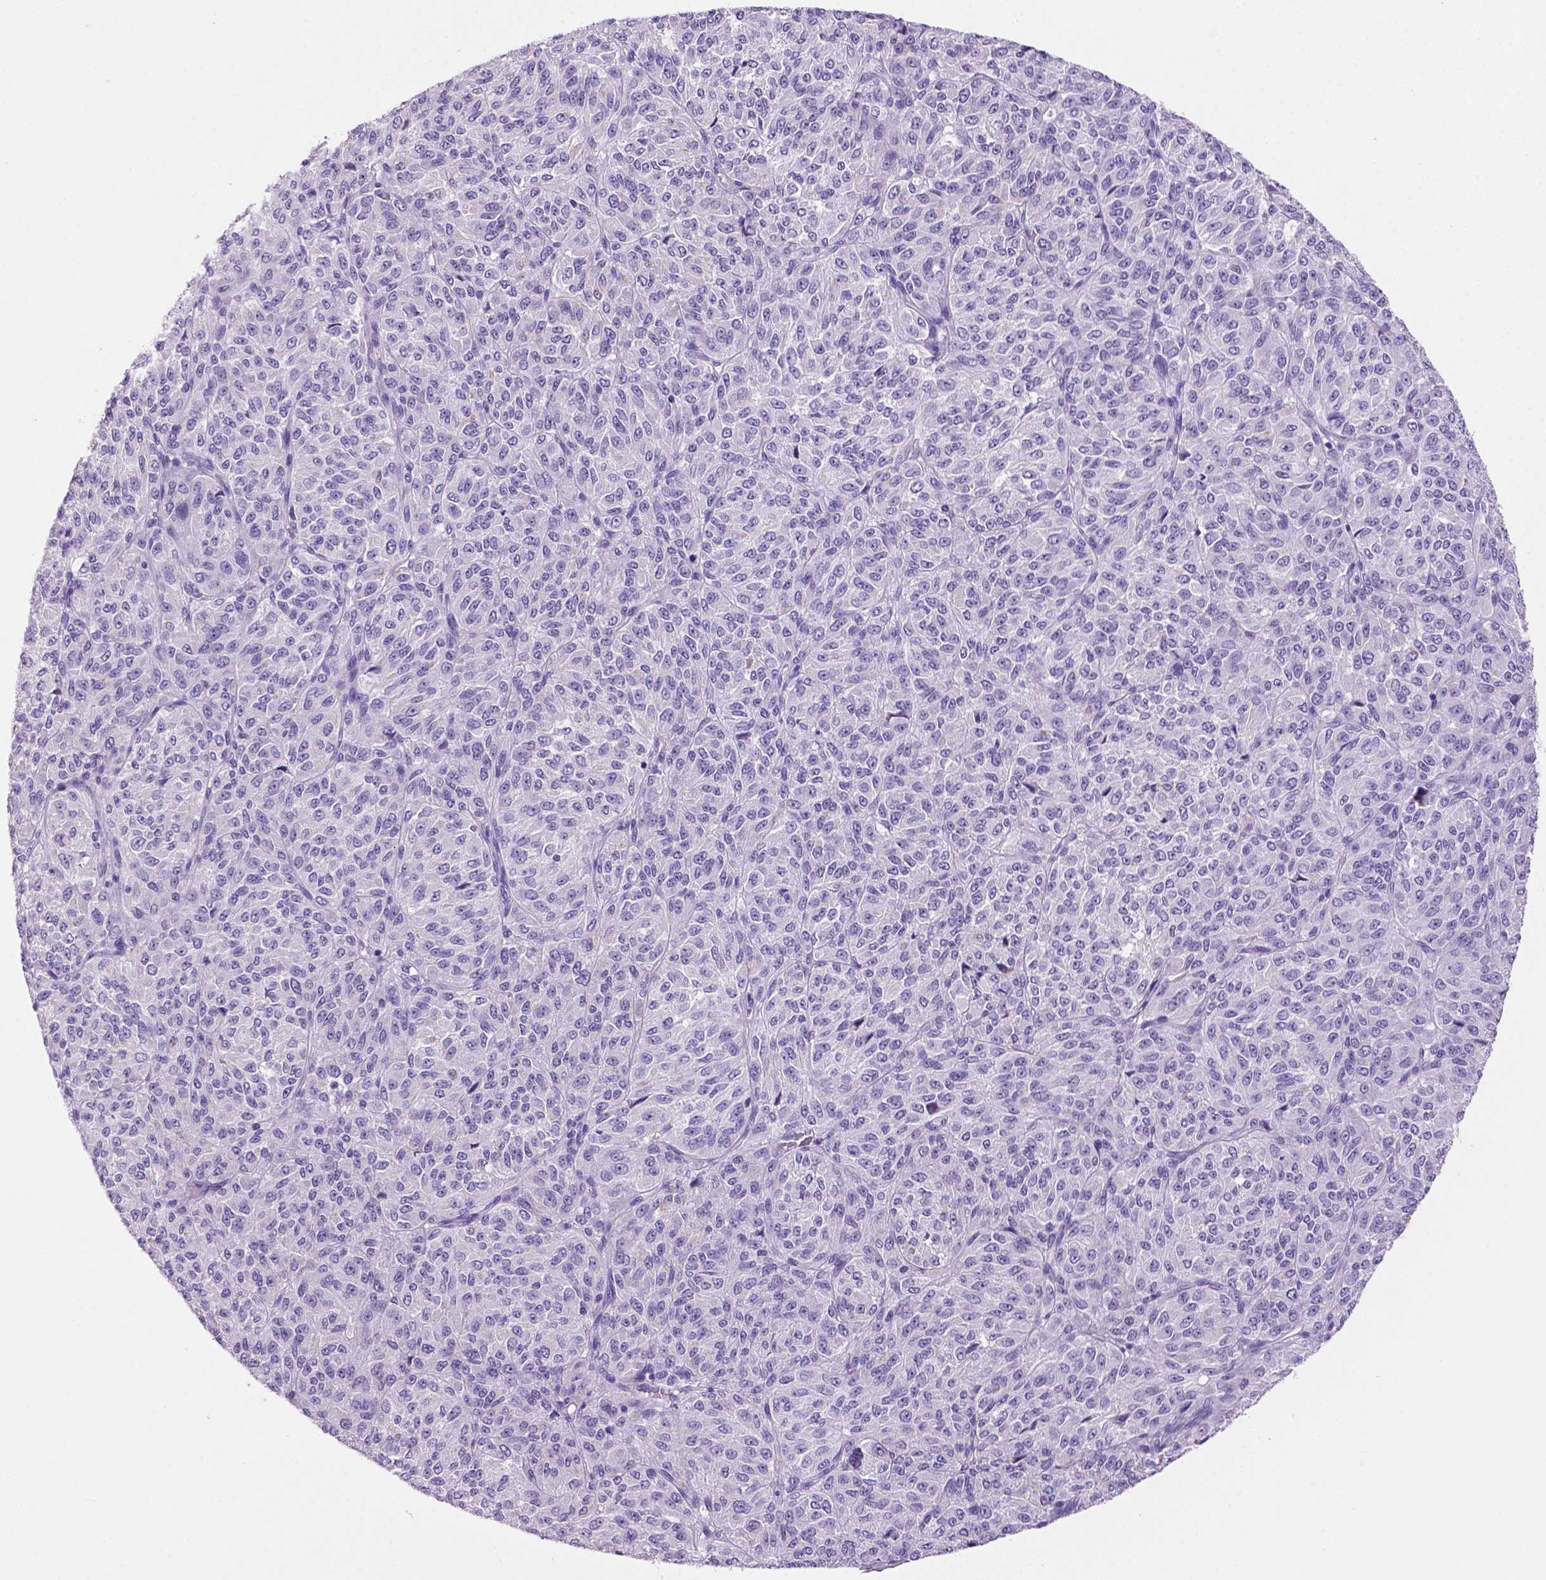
{"staining": {"intensity": "negative", "quantity": "none", "location": "none"}, "tissue": "melanoma", "cell_type": "Tumor cells", "image_type": "cancer", "snomed": [{"axis": "morphology", "description": "Malignant melanoma, Metastatic site"}, {"axis": "topography", "description": "Brain"}], "caption": "High magnification brightfield microscopy of malignant melanoma (metastatic site) stained with DAB (brown) and counterstained with hematoxylin (blue): tumor cells show no significant expression.", "gene": "C18orf21", "patient": {"sex": "female", "age": 56}}